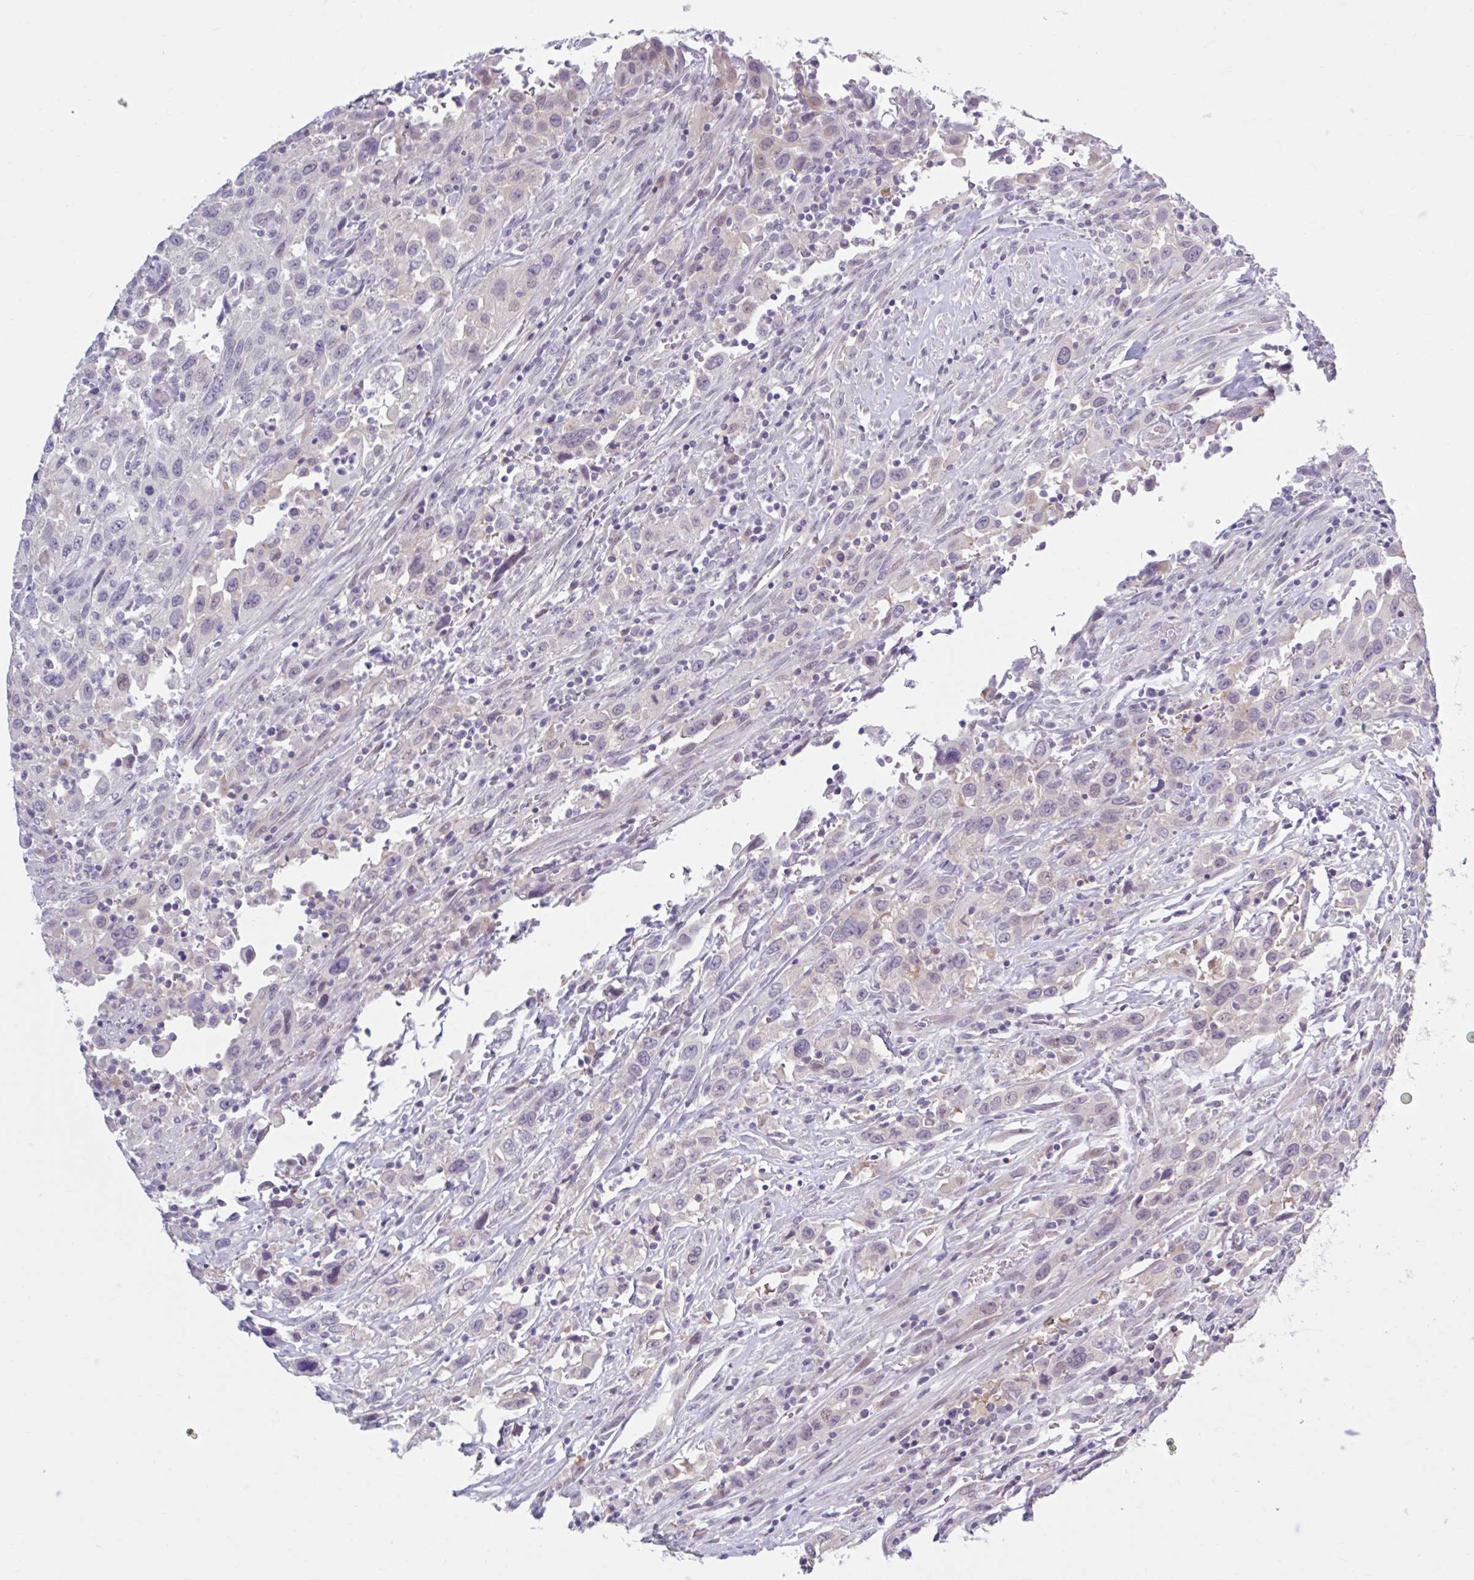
{"staining": {"intensity": "negative", "quantity": "none", "location": "none"}, "tissue": "urothelial cancer", "cell_type": "Tumor cells", "image_type": "cancer", "snomed": [{"axis": "morphology", "description": "Urothelial carcinoma, High grade"}, {"axis": "topography", "description": "Urinary bladder"}], "caption": "Micrograph shows no protein positivity in tumor cells of urothelial cancer tissue.", "gene": "FAM153A", "patient": {"sex": "male", "age": 61}}